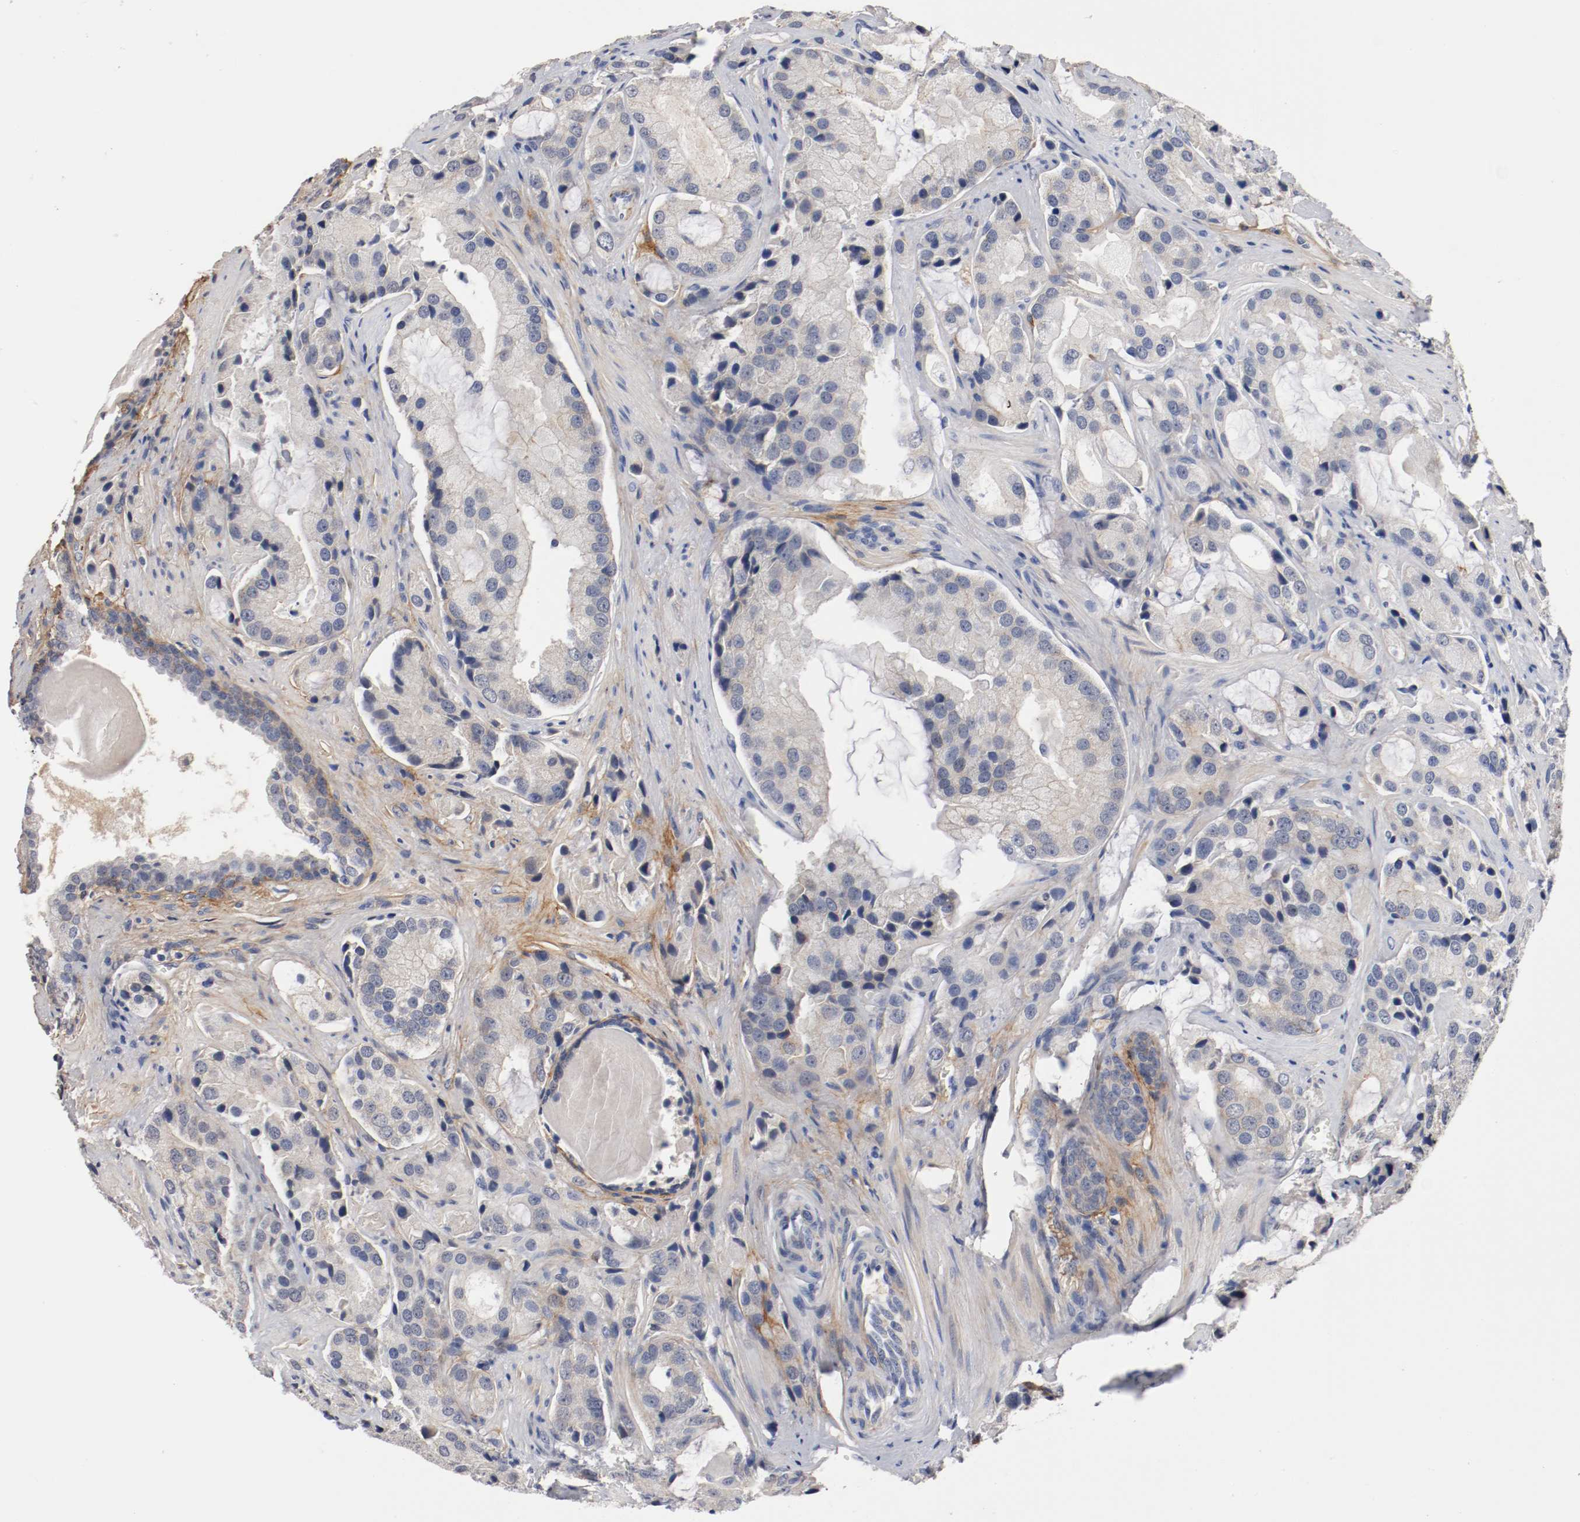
{"staining": {"intensity": "moderate", "quantity": "25%-75%", "location": "cytoplasmic/membranous"}, "tissue": "prostate cancer", "cell_type": "Tumor cells", "image_type": "cancer", "snomed": [{"axis": "morphology", "description": "Adenocarcinoma, High grade"}, {"axis": "topography", "description": "Prostate"}], "caption": "Prostate cancer (high-grade adenocarcinoma) stained with a brown dye demonstrates moderate cytoplasmic/membranous positive staining in approximately 25%-75% of tumor cells.", "gene": "TNC", "patient": {"sex": "male", "age": 70}}